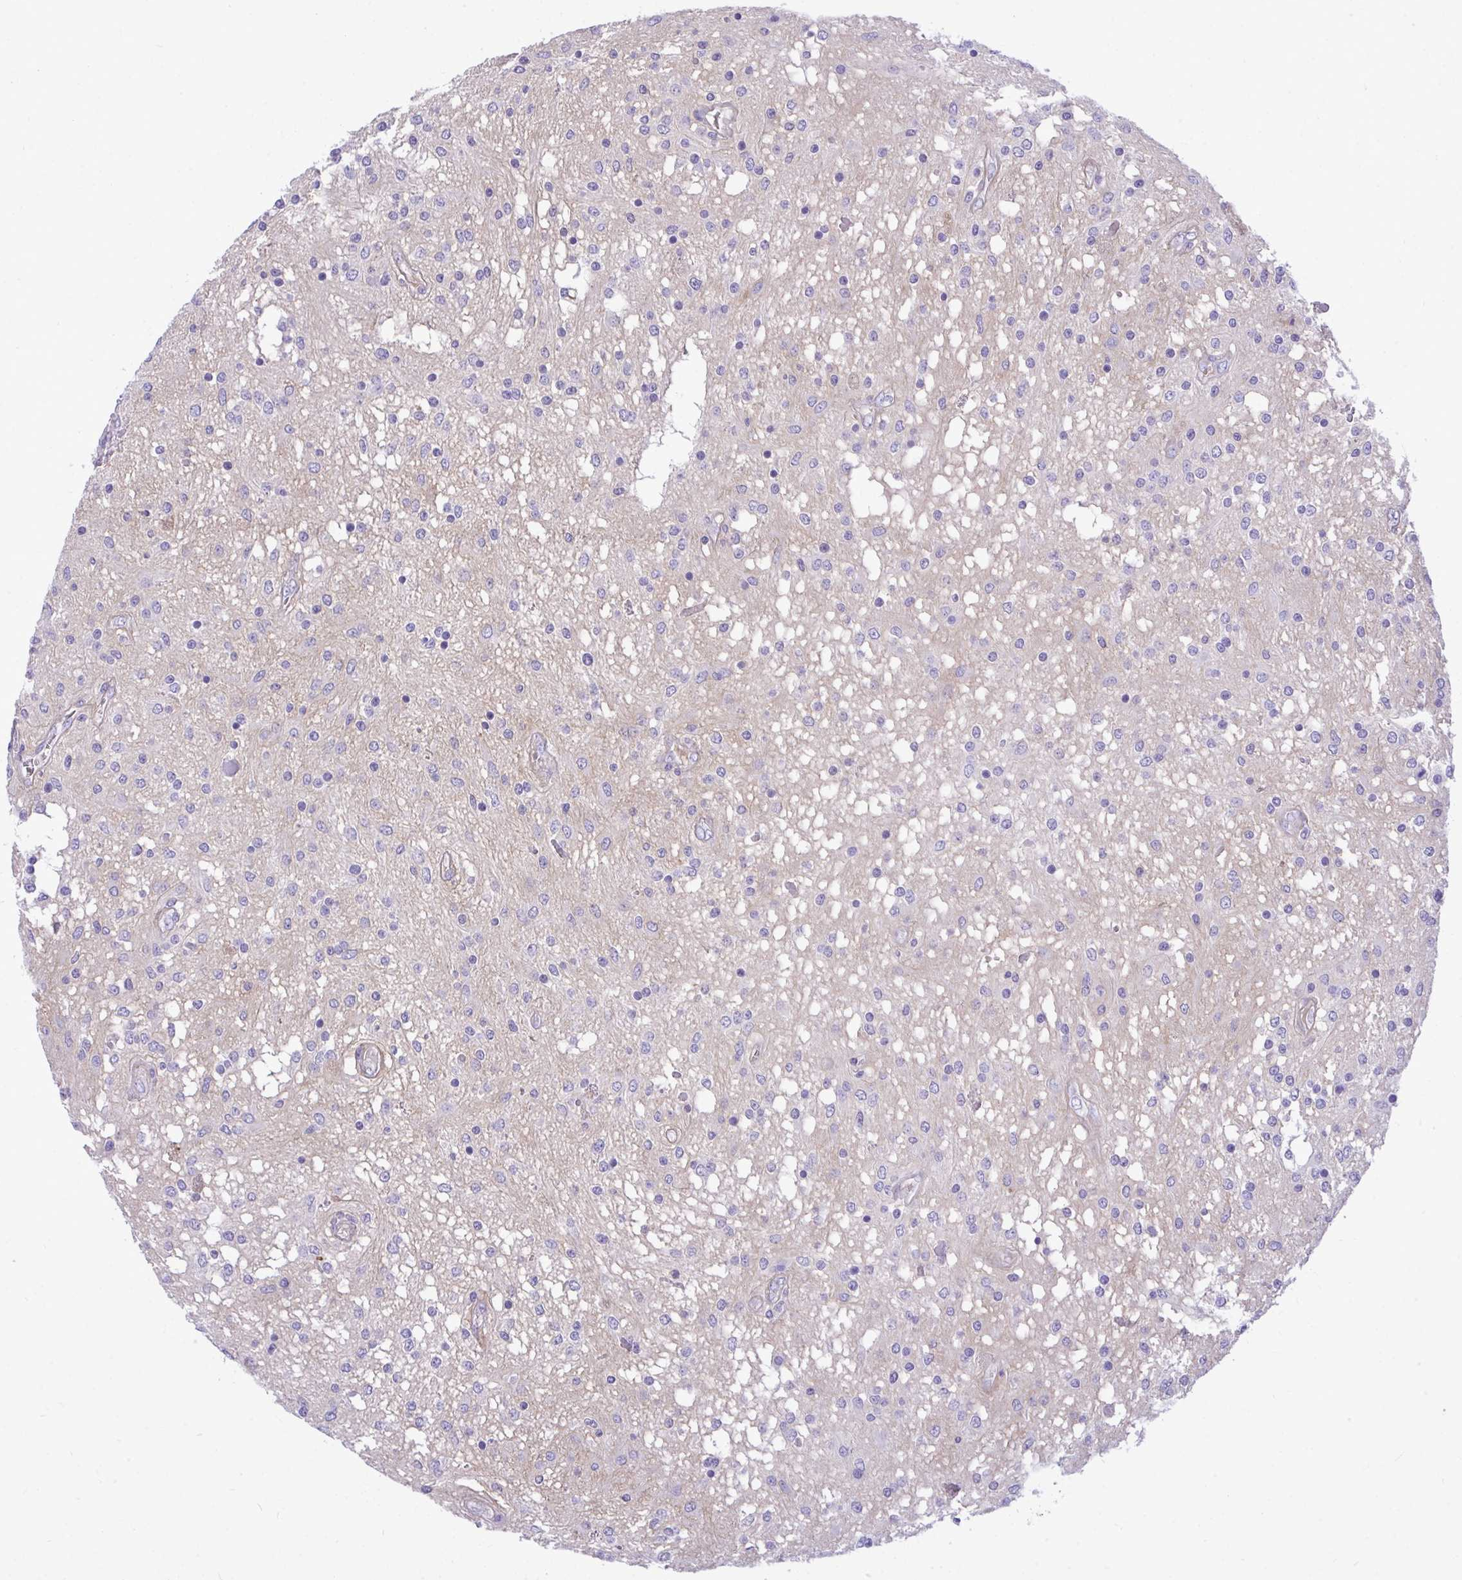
{"staining": {"intensity": "negative", "quantity": "none", "location": "none"}, "tissue": "glioma", "cell_type": "Tumor cells", "image_type": "cancer", "snomed": [{"axis": "morphology", "description": "Glioma, malignant, Low grade"}, {"axis": "topography", "description": "Cerebellum"}], "caption": "A high-resolution histopathology image shows IHC staining of glioma, which exhibits no significant expression in tumor cells.", "gene": "HRG", "patient": {"sex": "female", "age": 14}}